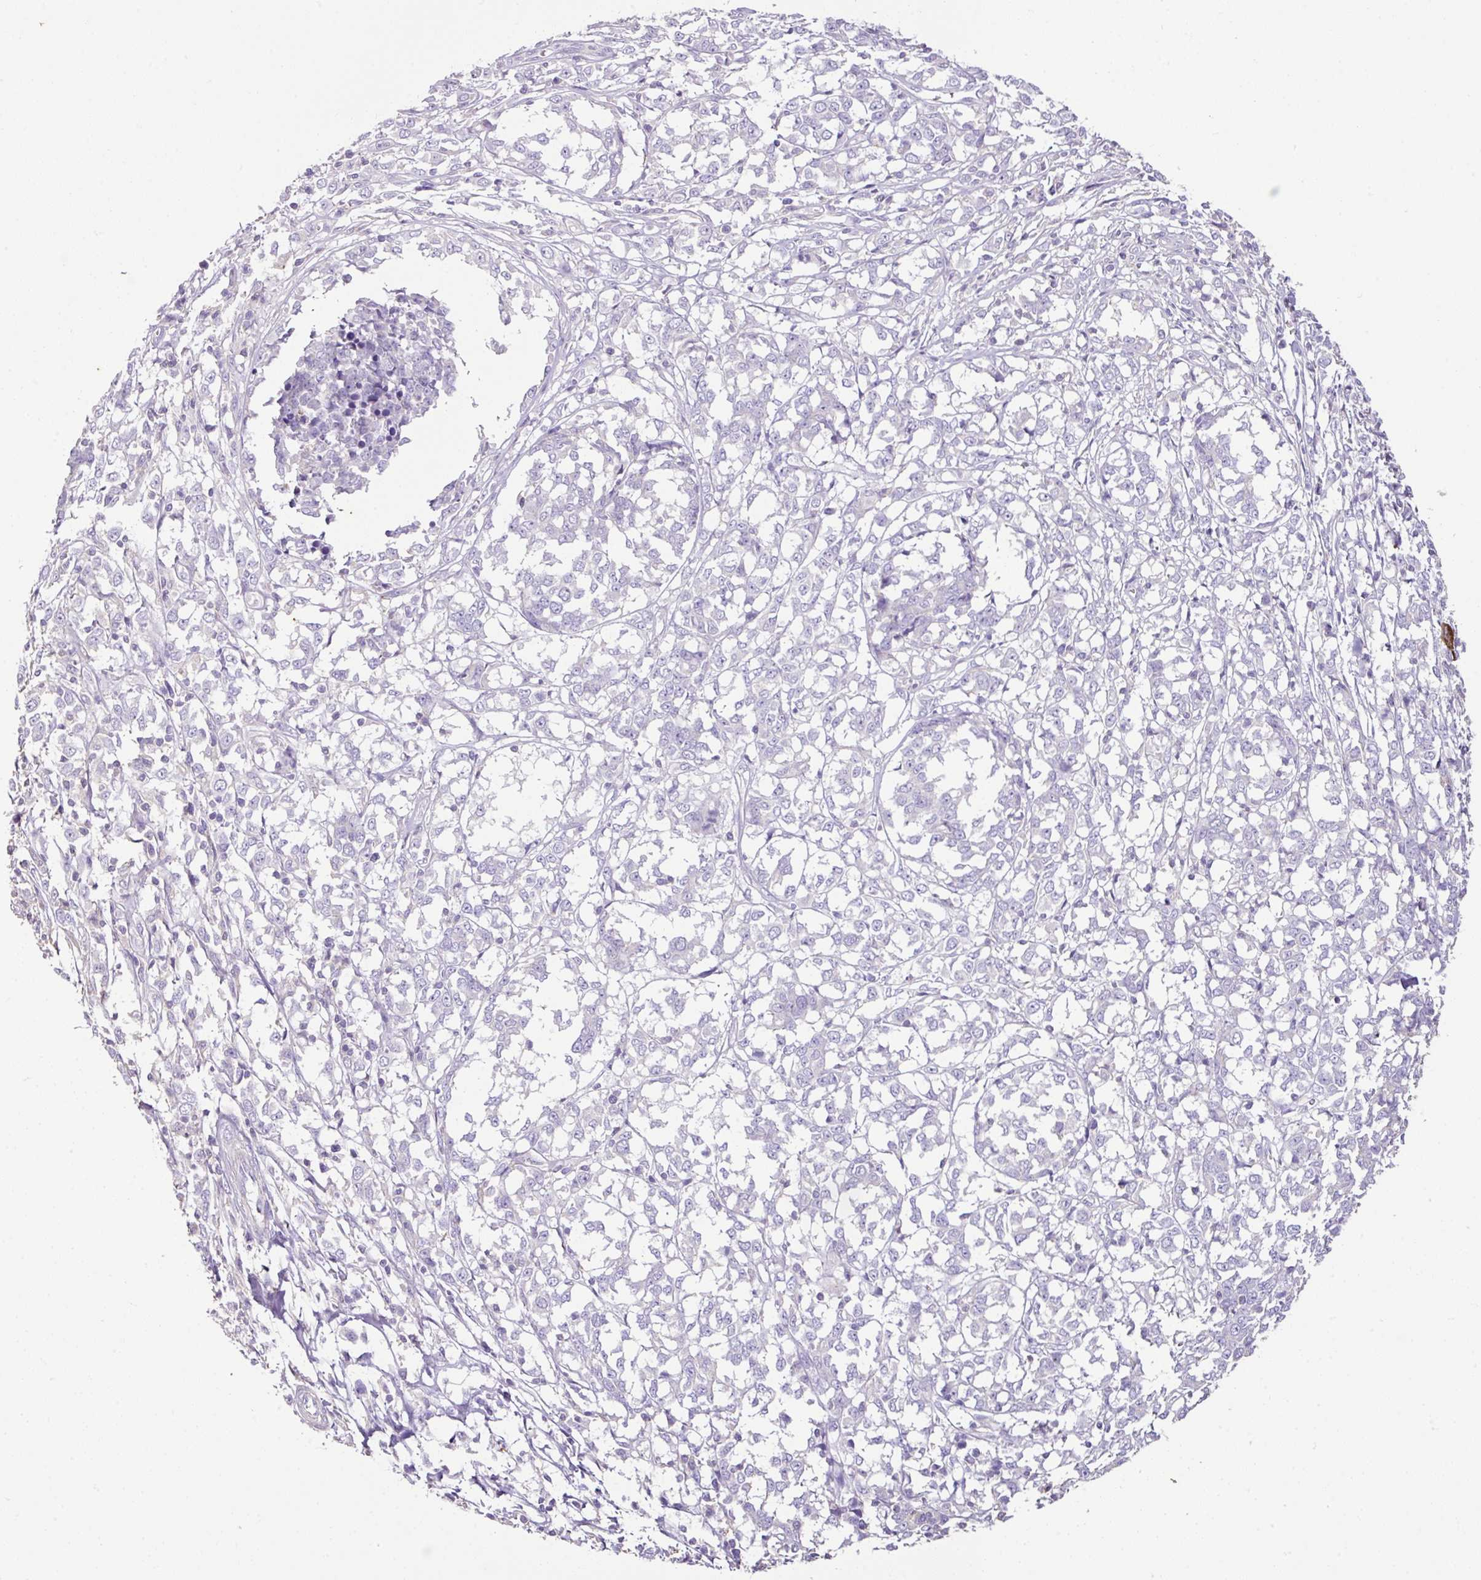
{"staining": {"intensity": "negative", "quantity": "none", "location": "none"}, "tissue": "melanoma", "cell_type": "Tumor cells", "image_type": "cancer", "snomed": [{"axis": "morphology", "description": "Malignant melanoma, NOS"}, {"axis": "topography", "description": "Skin"}], "caption": "The IHC photomicrograph has no significant expression in tumor cells of melanoma tissue.", "gene": "AGR3", "patient": {"sex": "female", "age": 72}}